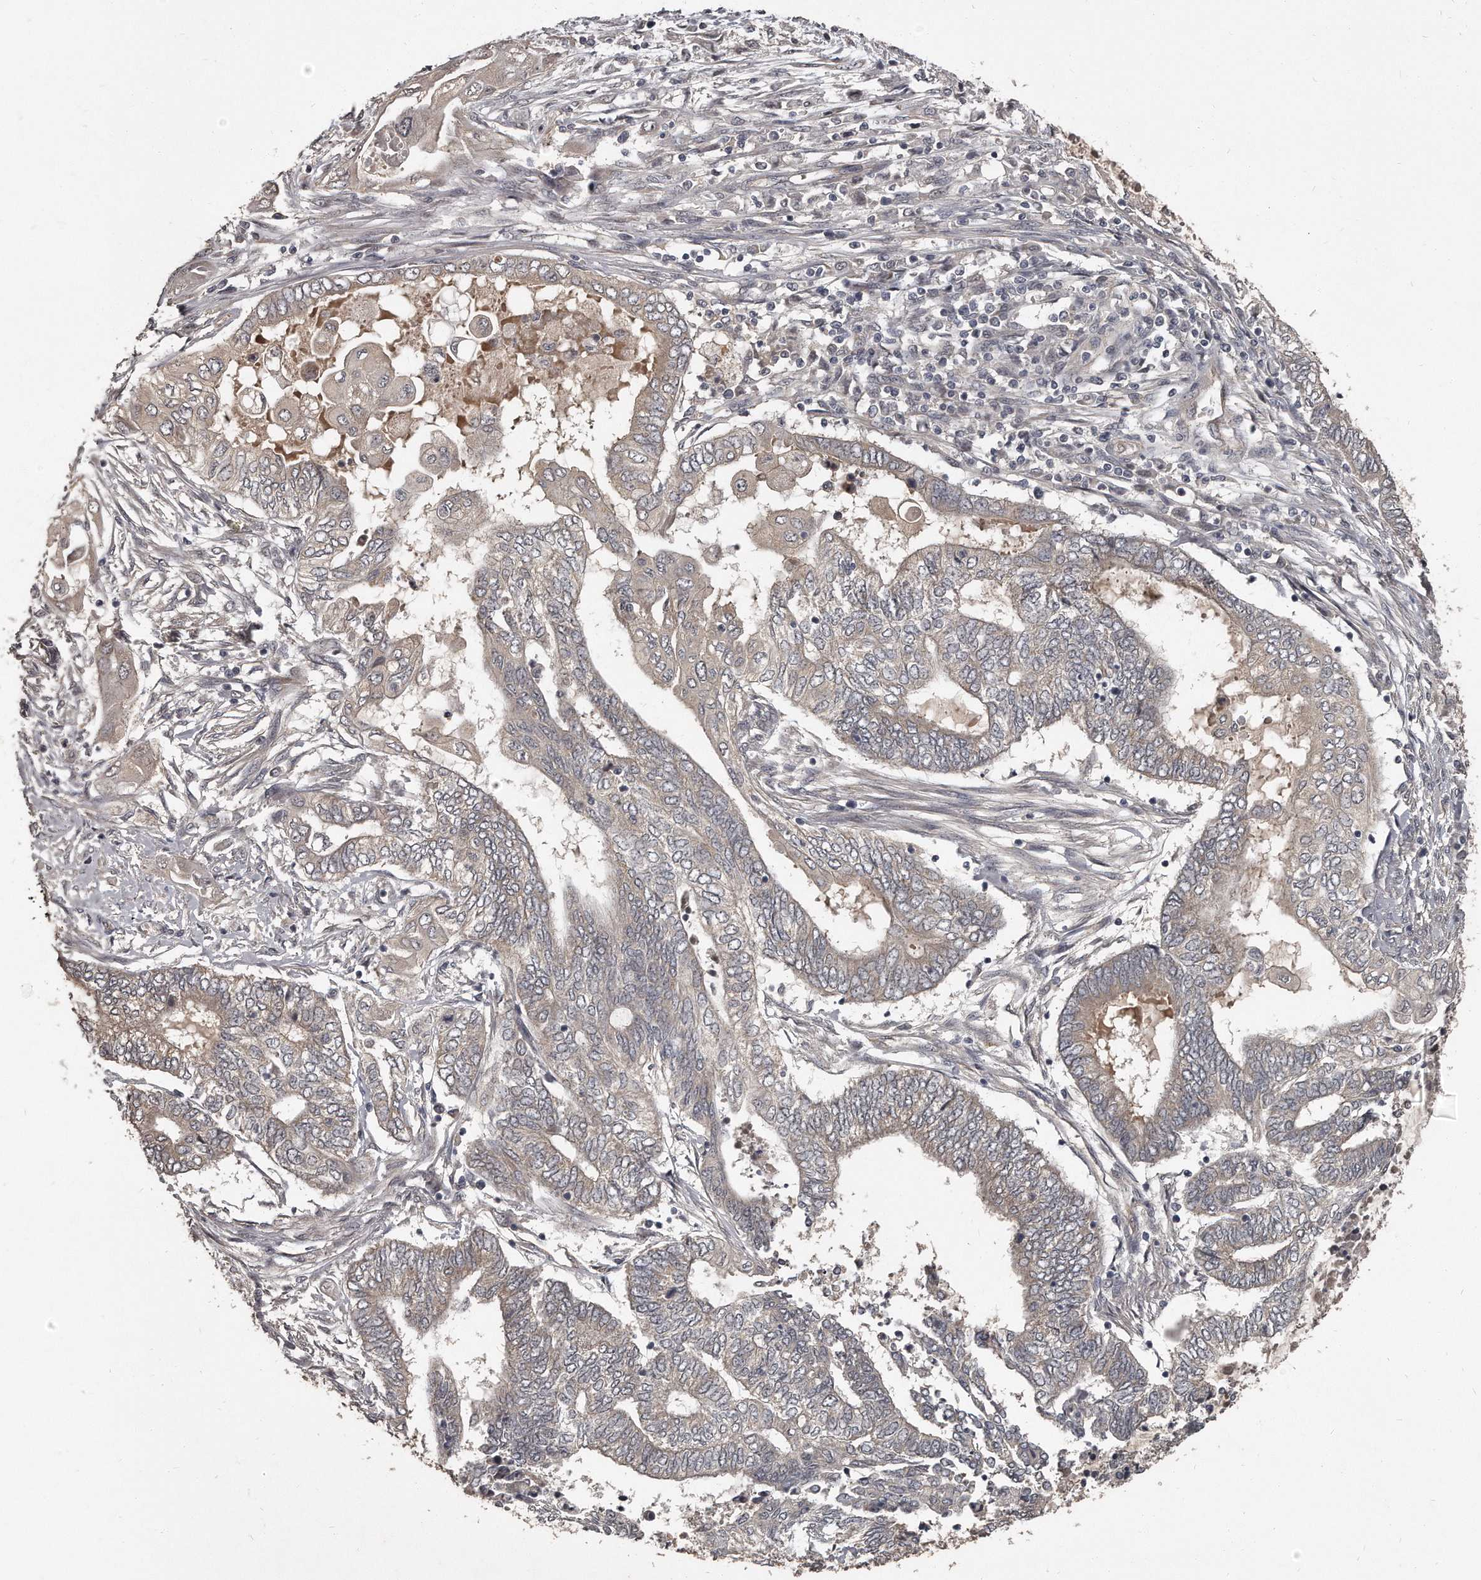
{"staining": {"intensity": "negative", "quantity": "none", "location": "none"}, "tissue": "endometrial cancer", "cell_type": "Tumor cells", "image_type": "cancer", "snomed": [{"axis": "morphology", "description": "Adenocarcinoma, NOS"}, {"axis": "topography", "description": "Uterus"}, {"axis": "topography", "description": "Endometrium"}], "caption": "Protein analysis of adenocarcinoma (endometrial) demonstrates no significant staining in tumor cells.", "gene": "GRB10", "patient": {"sex": "female", "age": 70}}